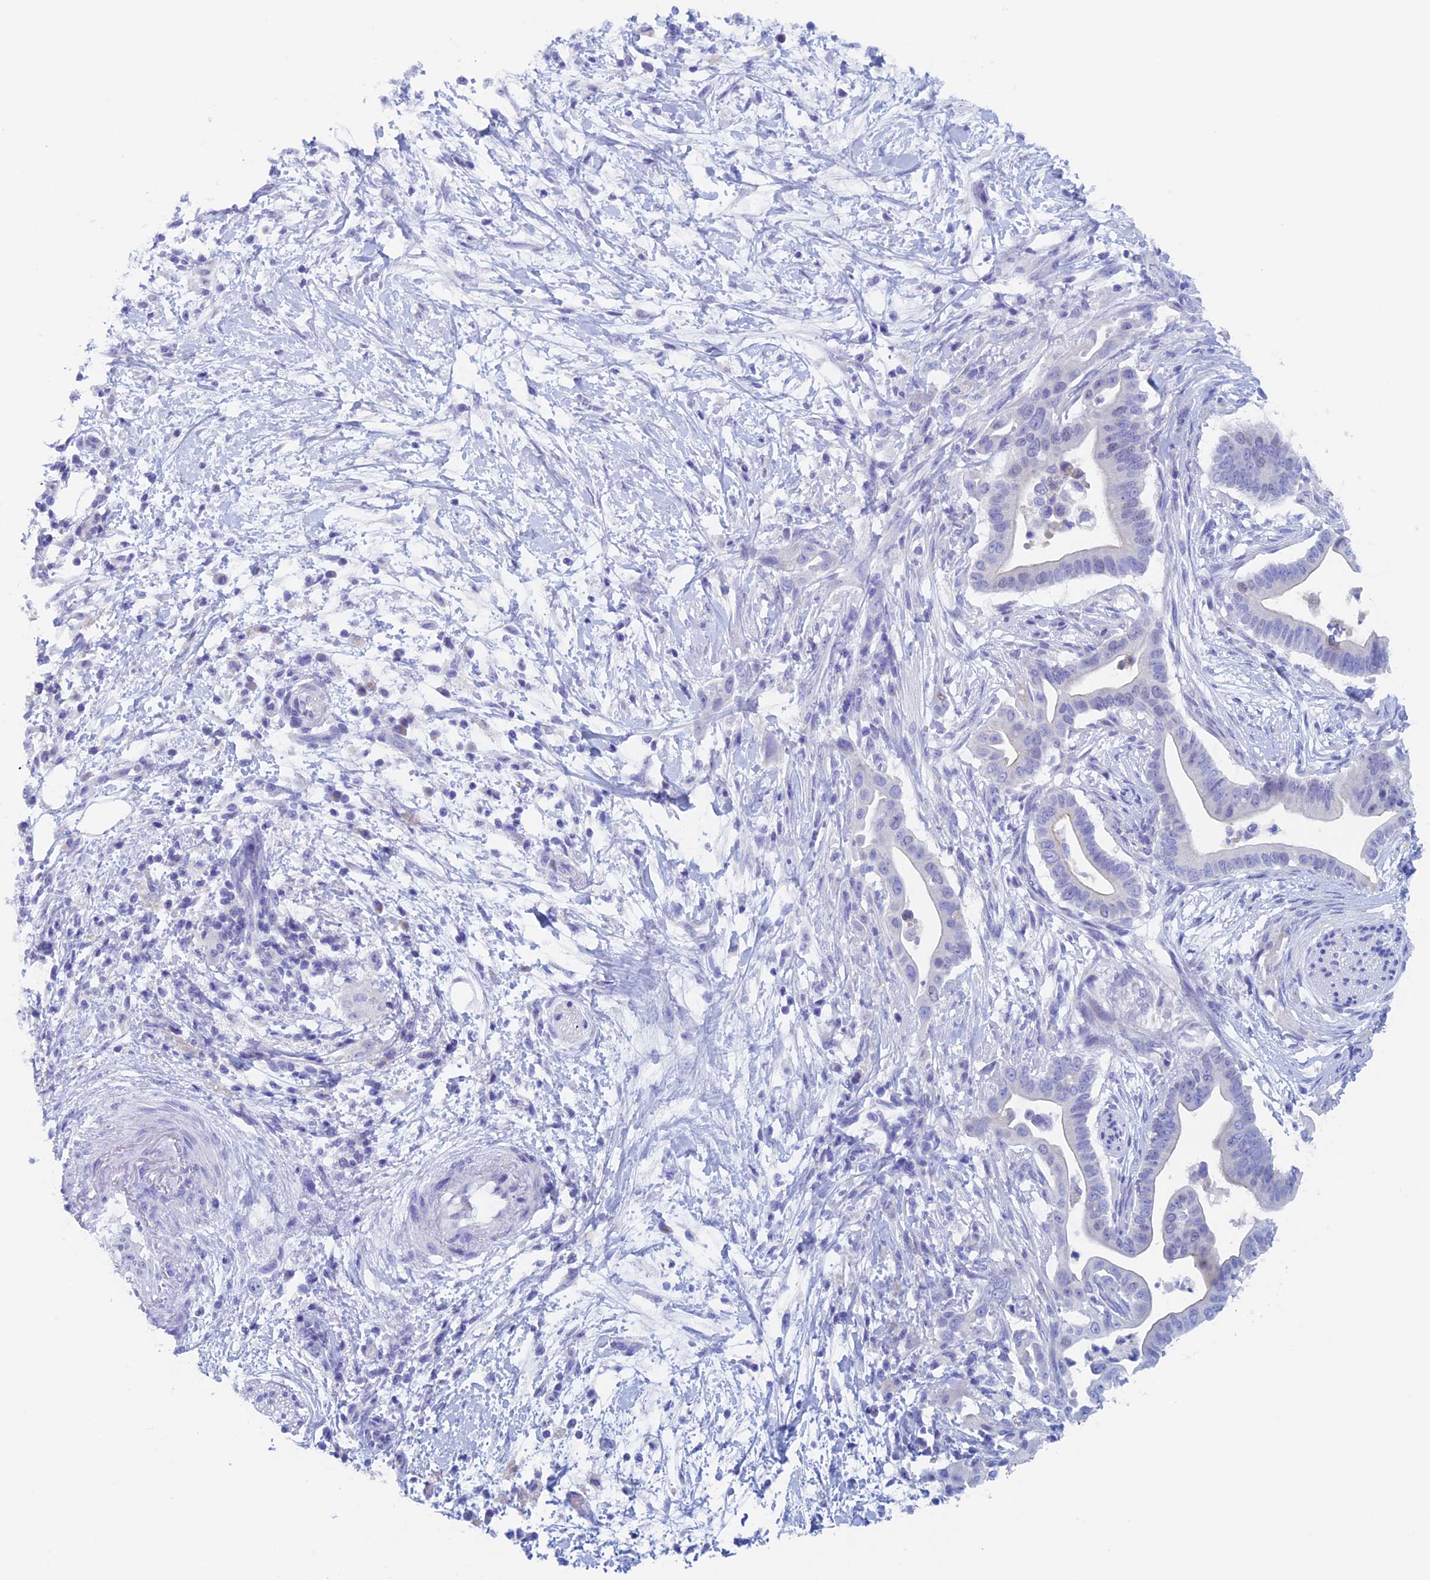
{"staining": {"intensity": "negative", "quantity": "none", "location": "none"}, "tissue": "pancreatic cancer", "cell_type": "Tumor cells", "image_type": "cancer", "snomed": [{"axis": "morphology", "description": "Adenocarcinoma, NOS"}, {"axis": "topography", "description": "Pancreas"}], "caption": "This histopathology image is of pancreatic cancer stained with immunohistochemistry (IHC) to label a protein in brown with the nuclei are counter-stained blue. There is no positivity in tumor cells.", "gene": "PSMC3IP", "patient": {"sex": "male", "age": 68}}